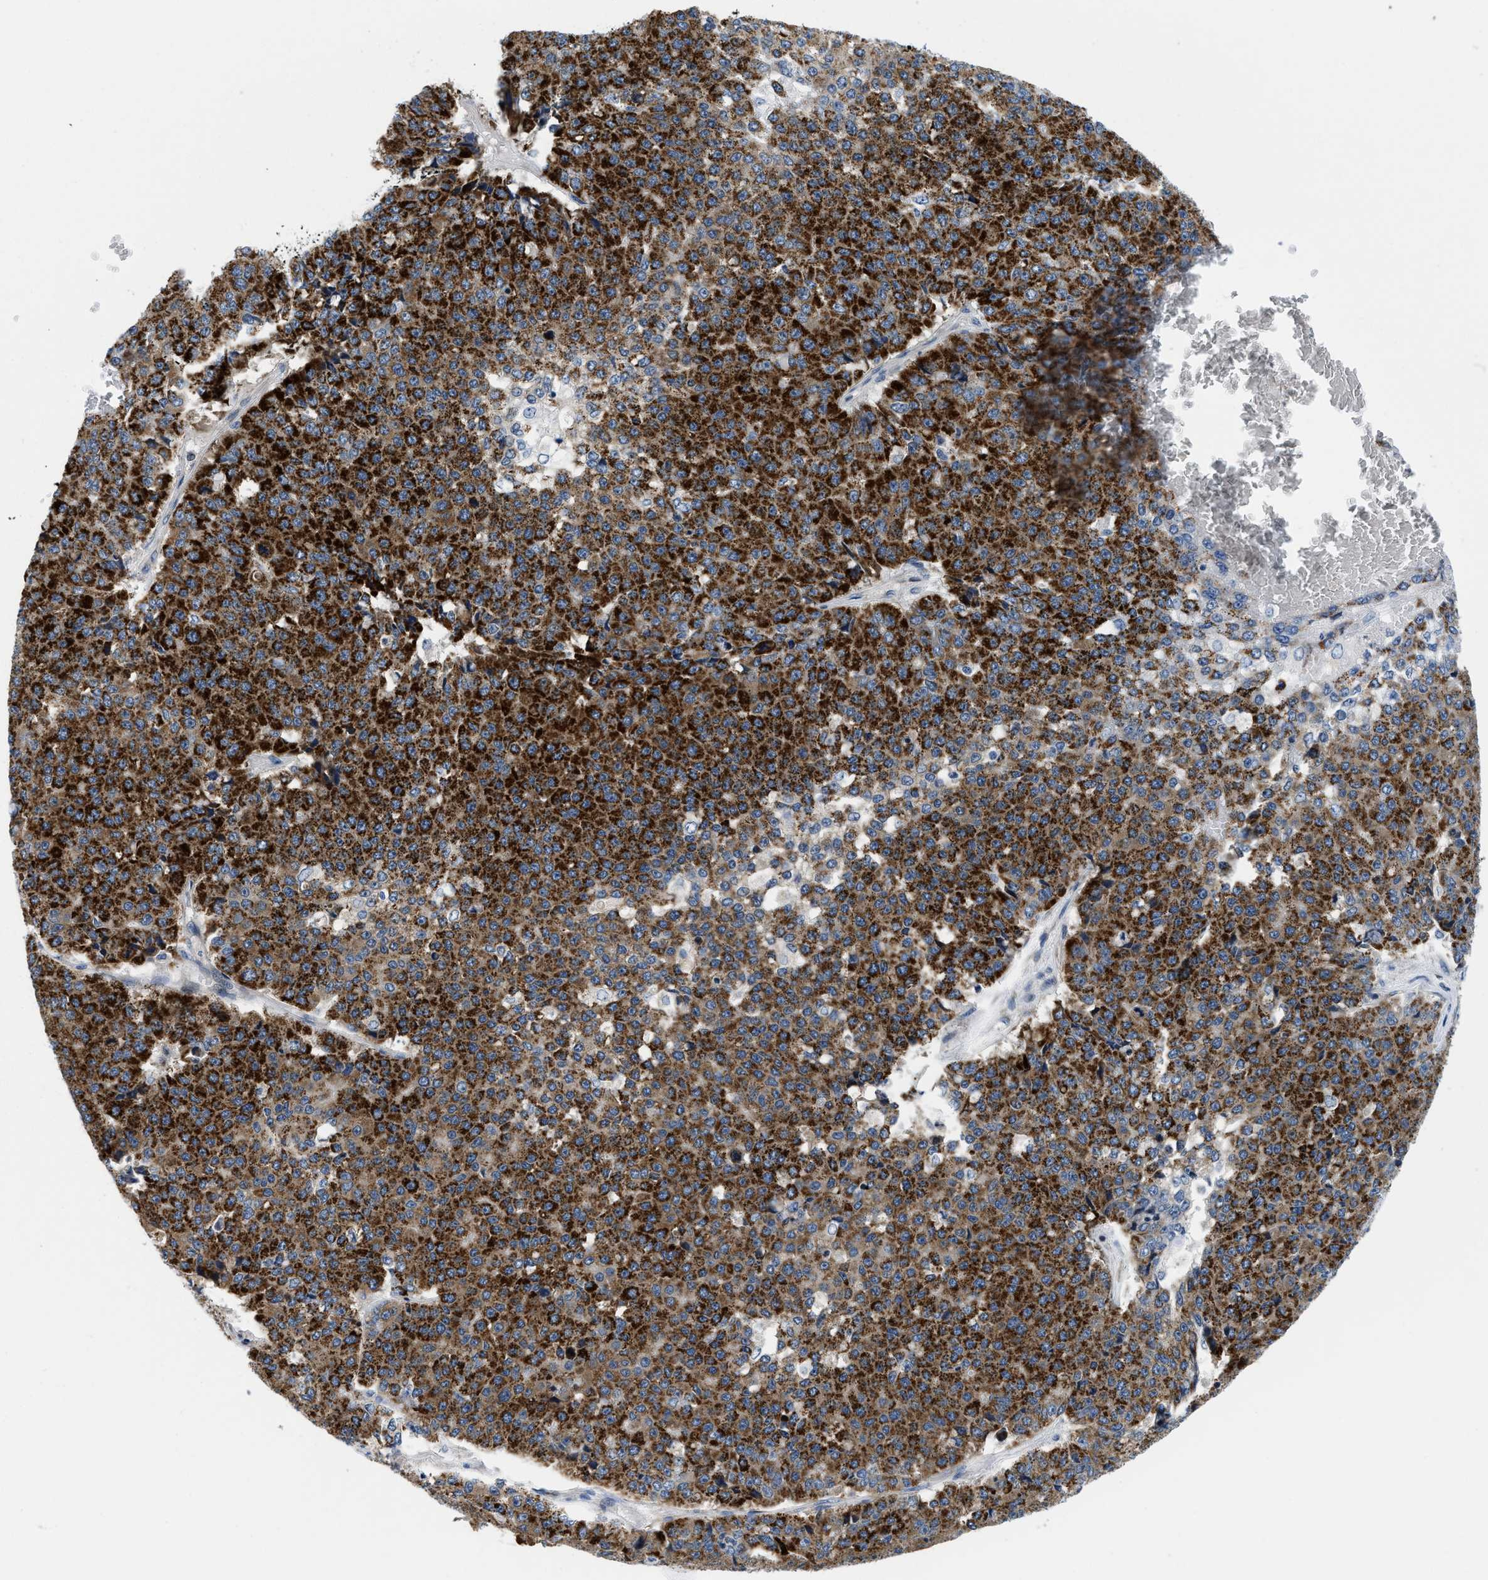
{"staining": {"intensity": "strong", "quantity": ">75%", "location": "cytoplasmic/membranous"}, "tissue": "pancreatic cancer", "cell_type": "Tumor cells", "image_type": "cancer", "snomed": [{"axis": "morphology", "description": "Adenocarcinoma, NOS"}, {"axis": "topography", "description": "Pancreas"}], "caption": "Immunohistochemical staining of adenocarcinoma (pancreatic) reveals high levels of strong cytoplasmic/membranous protein expression in approximately >75% of tumor cells.", "gene": "IKBKE", "patient": {"sex": "male", "age": 50}}